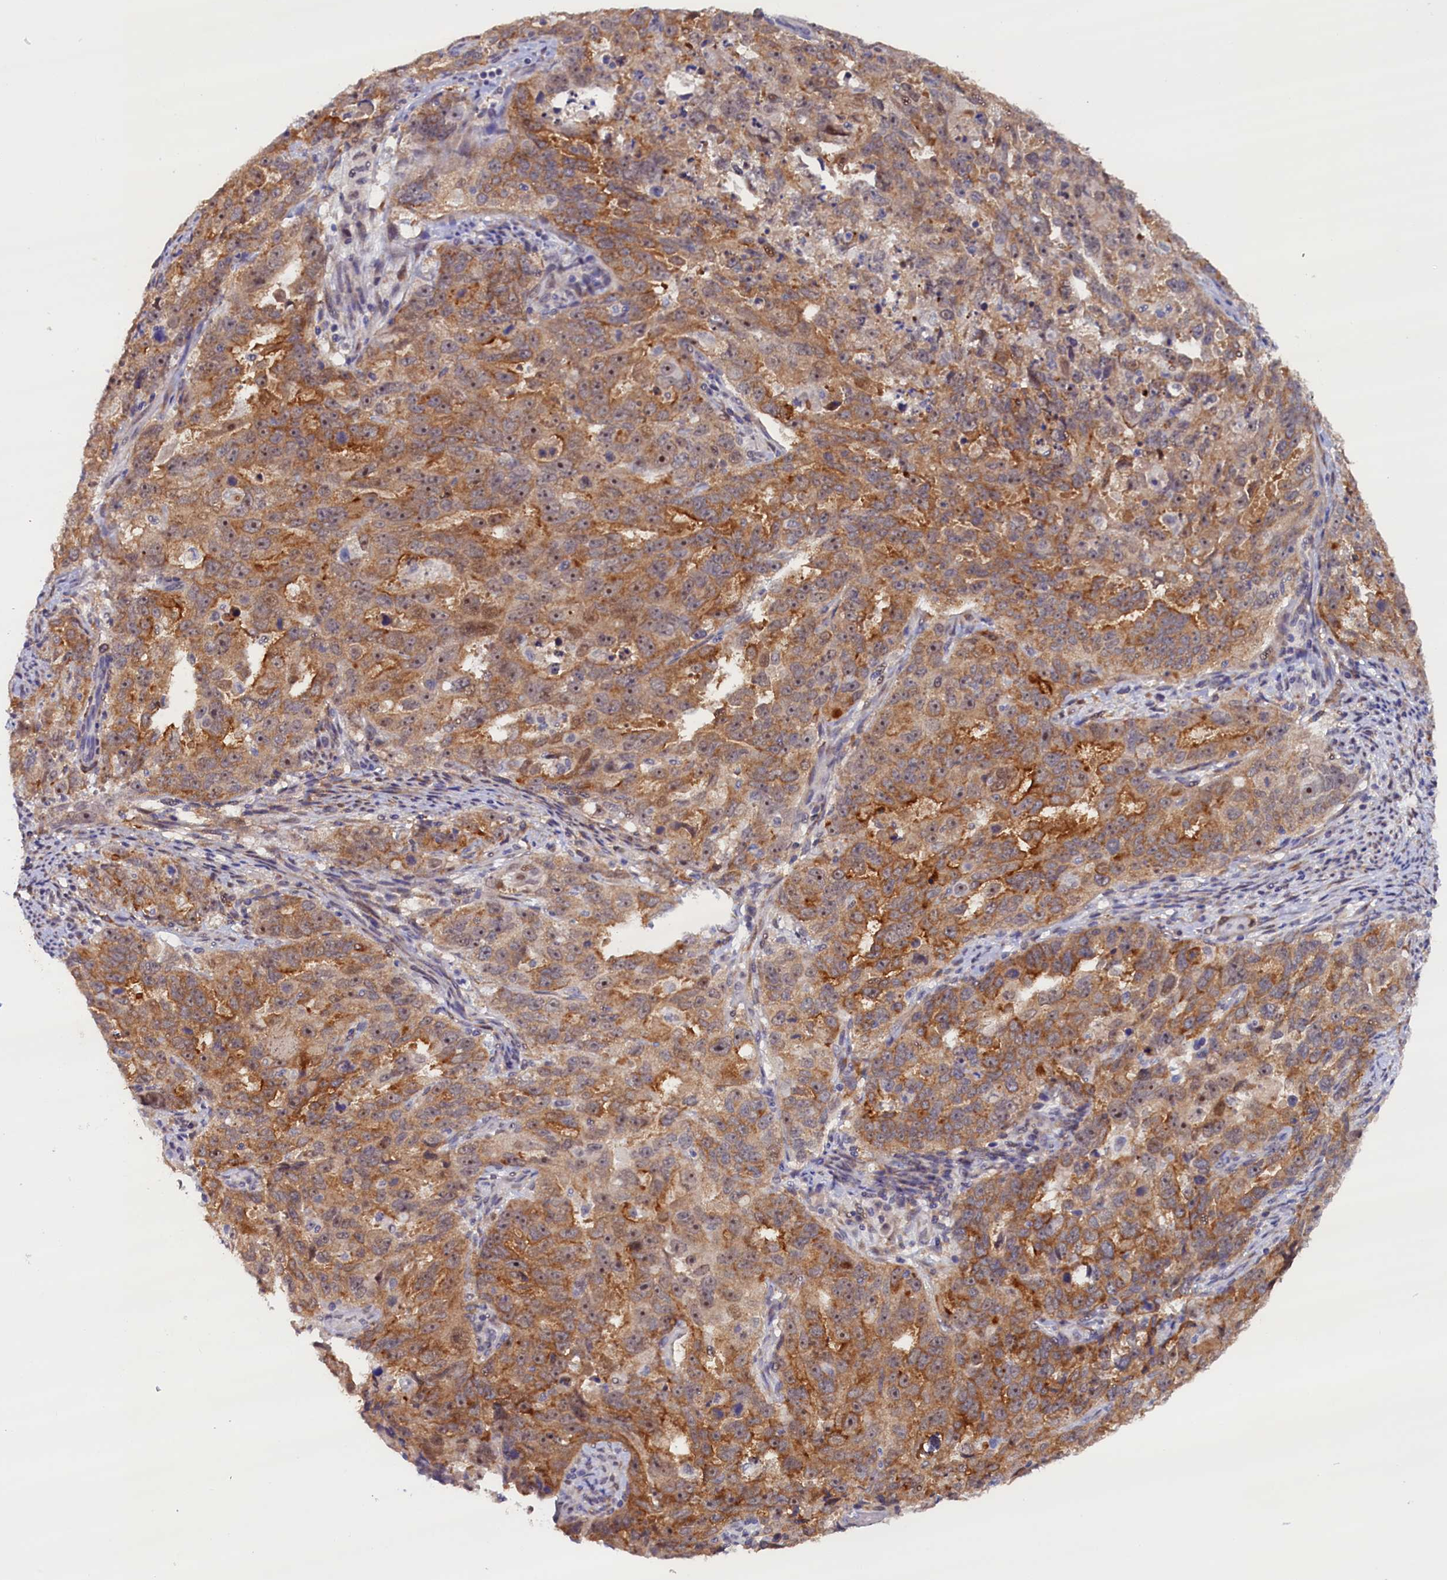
{"staining": {"intensity": "moderate", "quantity": ">75%", "location": "cytoplasmic/membranous,nuclear"}, "tissue": "endometrial cancer", "cell_type": "Tumor cells", "image_type": "cancer", "snomed": [{"axis": "morphology", "description": "Adenocarcinoma, NOS"}, {"axis": "topography", "description": "Endometrium"}], "caption": "Tumor cells display medium levels of moderate cytoplasmic/membranous and nuclear expression in approximately >75% of cells in endometrial adenocarcinoma.", "gene": "PACSIN3", "patient": {"sex": "female", "age": 65}}